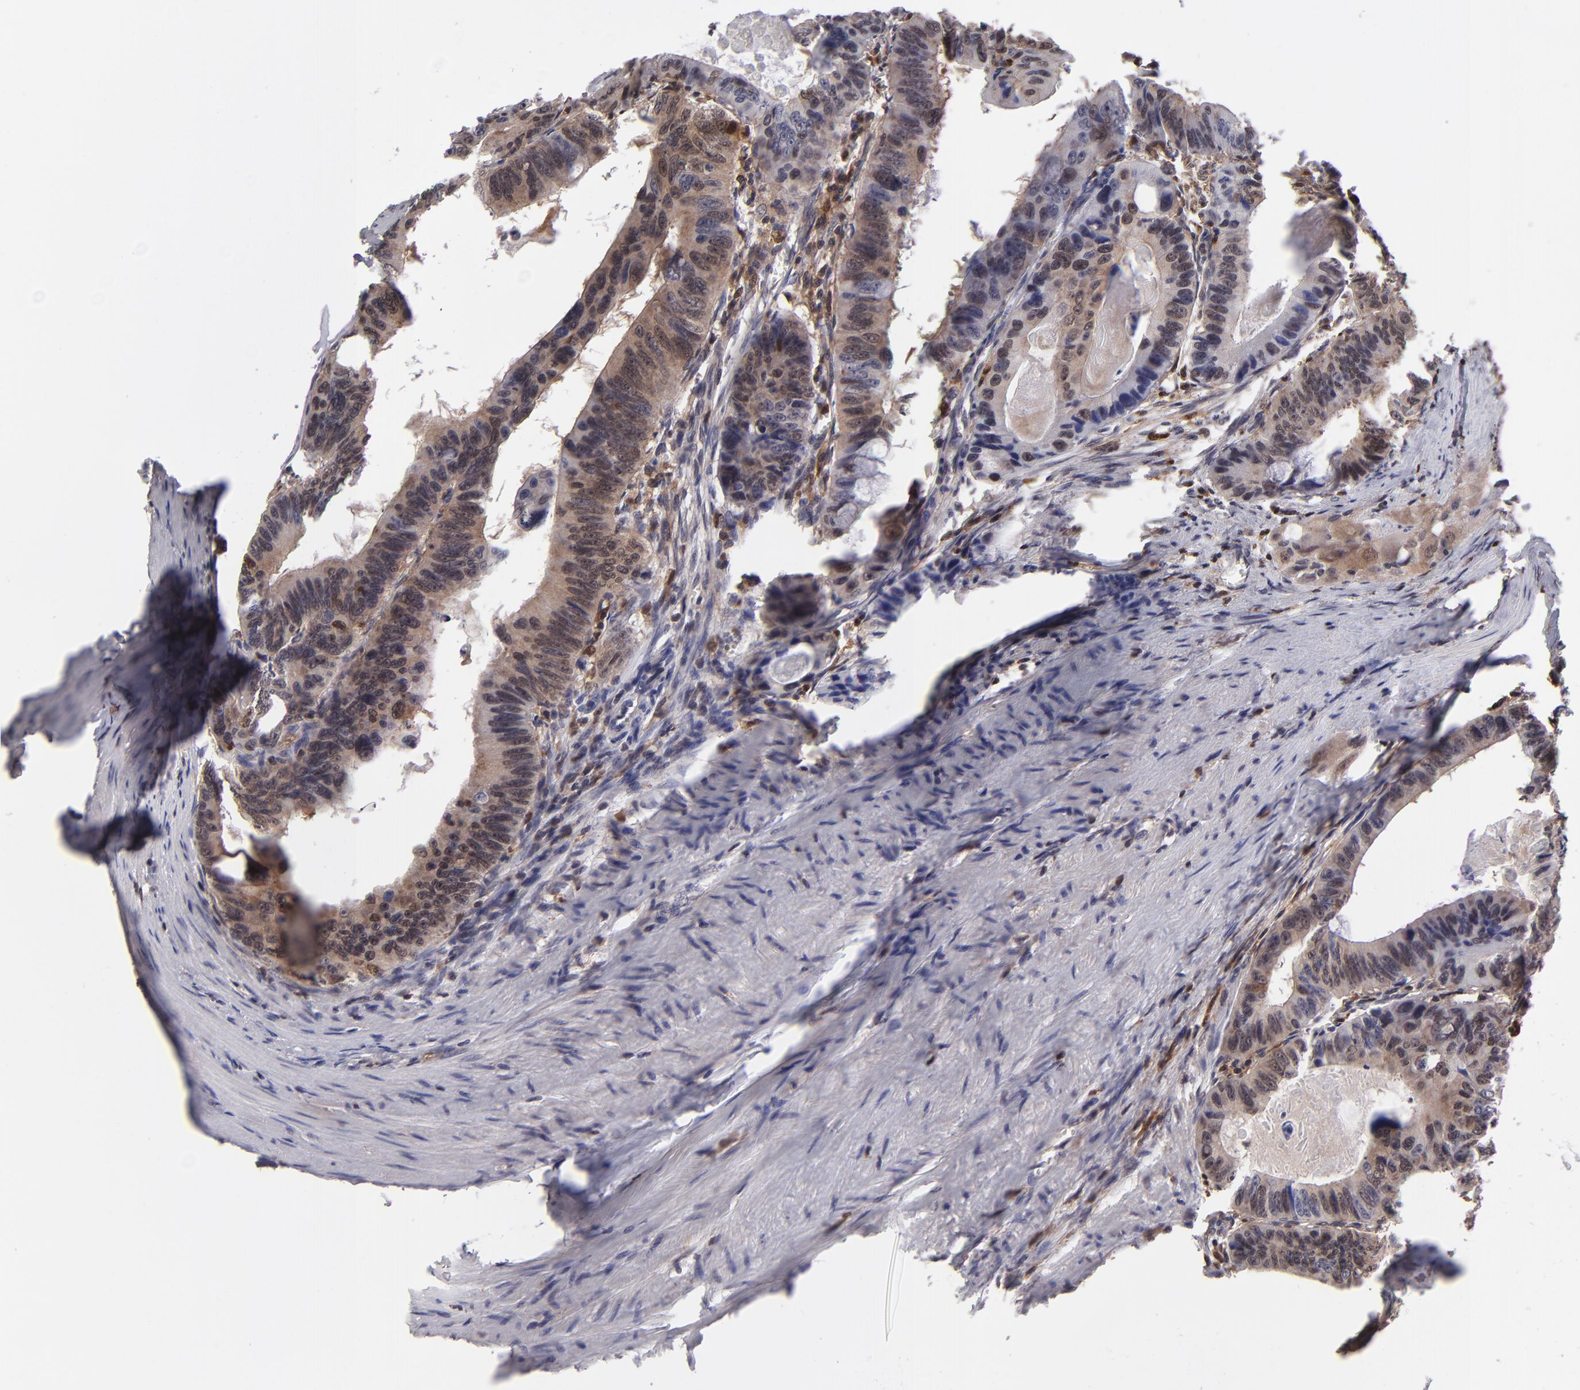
{"staining": {"intensity": "weak", "quantity": ">75%", "location": "cytoplasmic/membranous,nuclear"}, "tissue": "colorectal cancer", "cell_type": "Tumor cells", "image_type": "cancer", "snomed": [{"axis": "morphology", "description": "Adenocarcinoma, NOS"}, {"axis": "topography", "description": "Colon"}], "caption": "IHC image of neoplastic tissue: colorectal cancer stained using immunohistochemistry (IHC) shows low levels of weak protein expression localized specifically in the cytoplasmic/membranous and nuclear of tumor cells, appearing as a cytoplasmic/membranous and nuclear brown color.", "gene": "GRB2", "patient": {"sex": "female", "age": 55}}